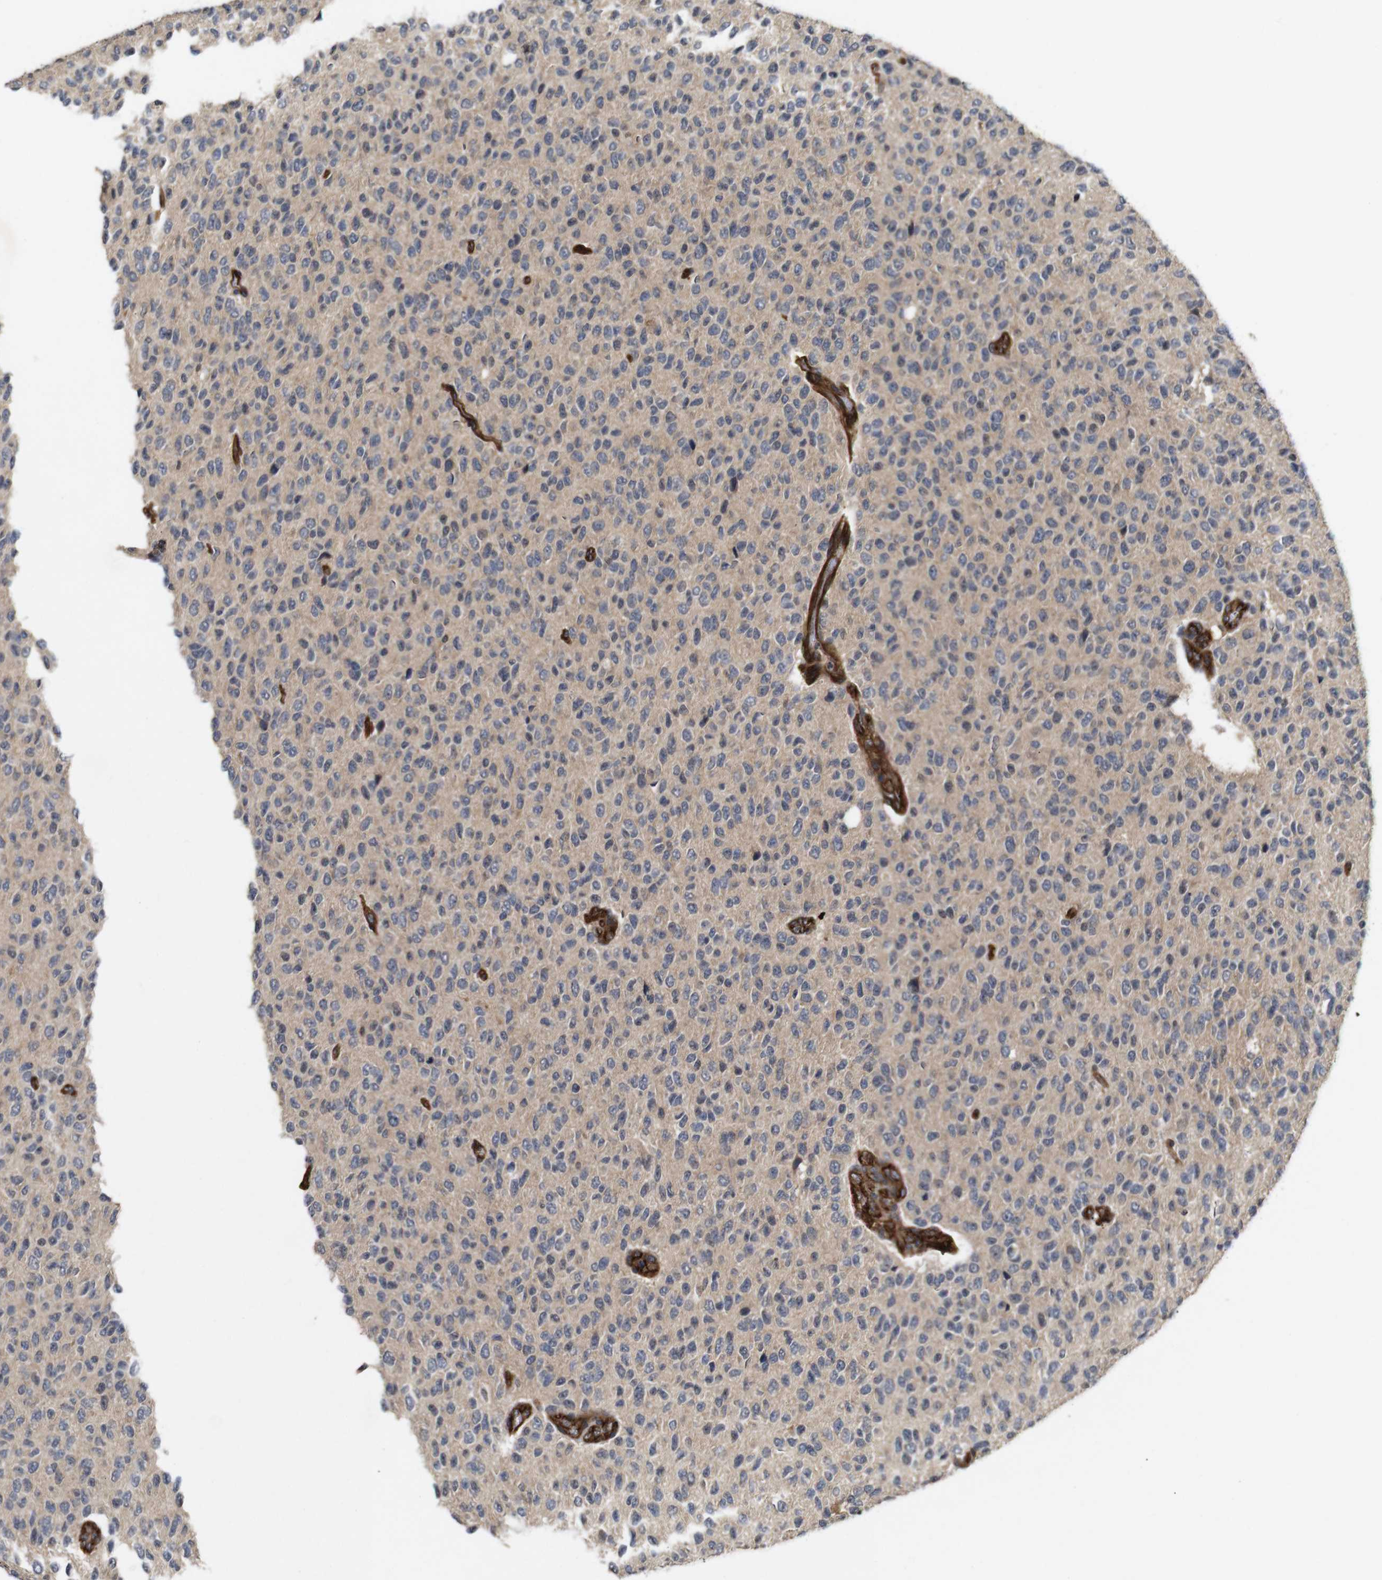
{"staining": {"intensity": "weak", "quantity": ">75%", "location": "cytoplasmic/membranous"}, "tissue": "glioma", "cell_type": "Tumor cells", "image_type": "cancer", "snomed": [{"axis": "morphology", "description": "Glioma, malignant, High grade"}, {"axis": "topography", "description": "pancreas cauda"}], "caption": "This micrograph demonstrates immunohistochemistry (IHC) staining of malignant high-grade glioma, with low weak cytoplasmic/membranous expression in approximately >75% of tumor cells.", "gene": "NANOS1", "patient": {"sex": "male", "age": 60}}